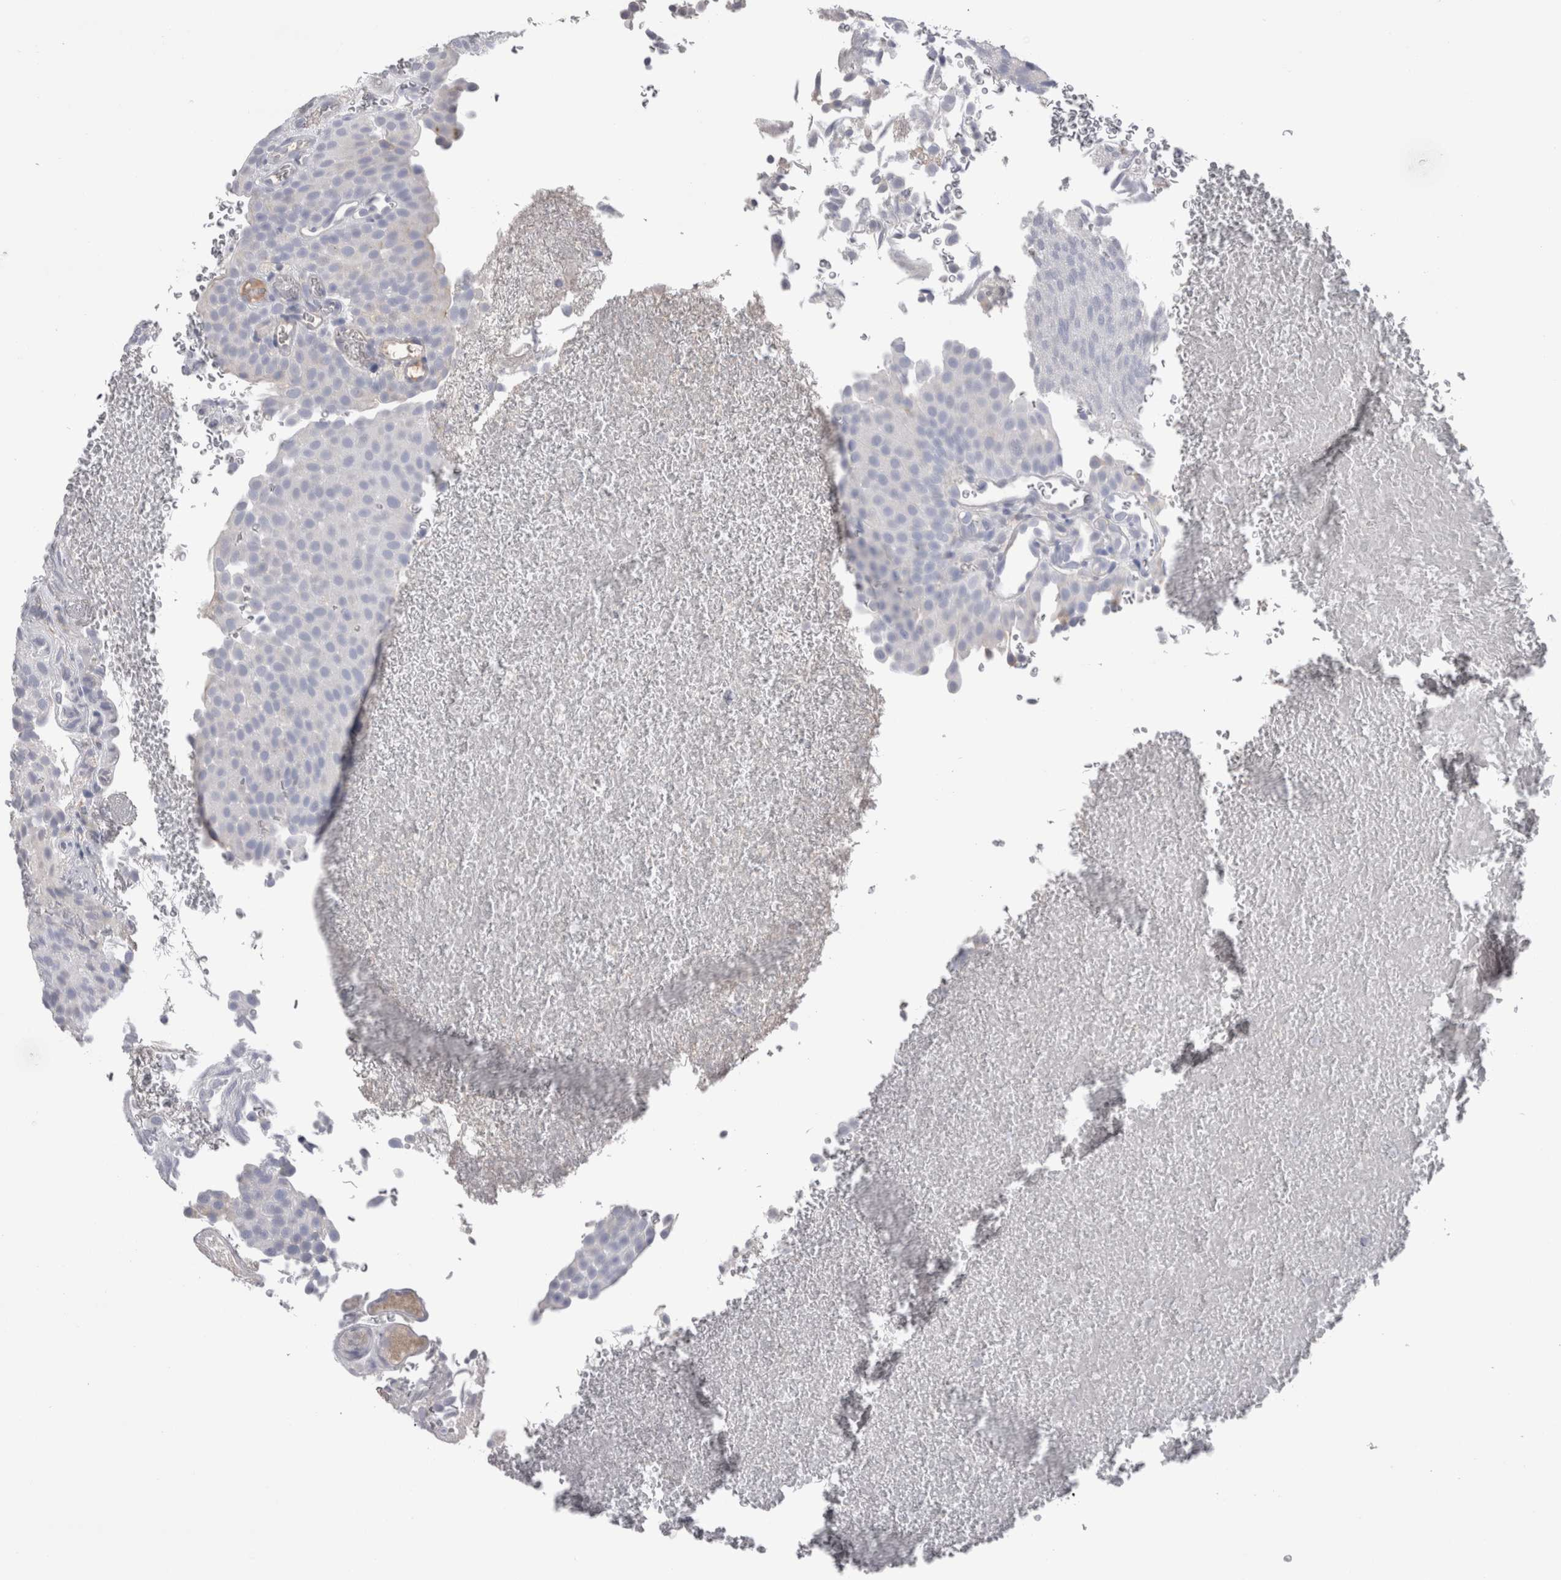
{"staining": {"intensity": "negative", "quantity": "none", "location": "none"}, "tissue": "urothelial cancer", "cell_type": "Tumor cells", "image_type": "cancer", "snomed": [{"axis": "morphology", "description": "Urothelial carcinoma, Low grade"}, {"axis": "topography", "description": "Urinary bladder"}], "caption": "Immunohistochemical staining of urothelial cancer reveals no significant expression in tumor cells.", "gene": "REG1A", "patient": {"sex": "male", "age": 78}}